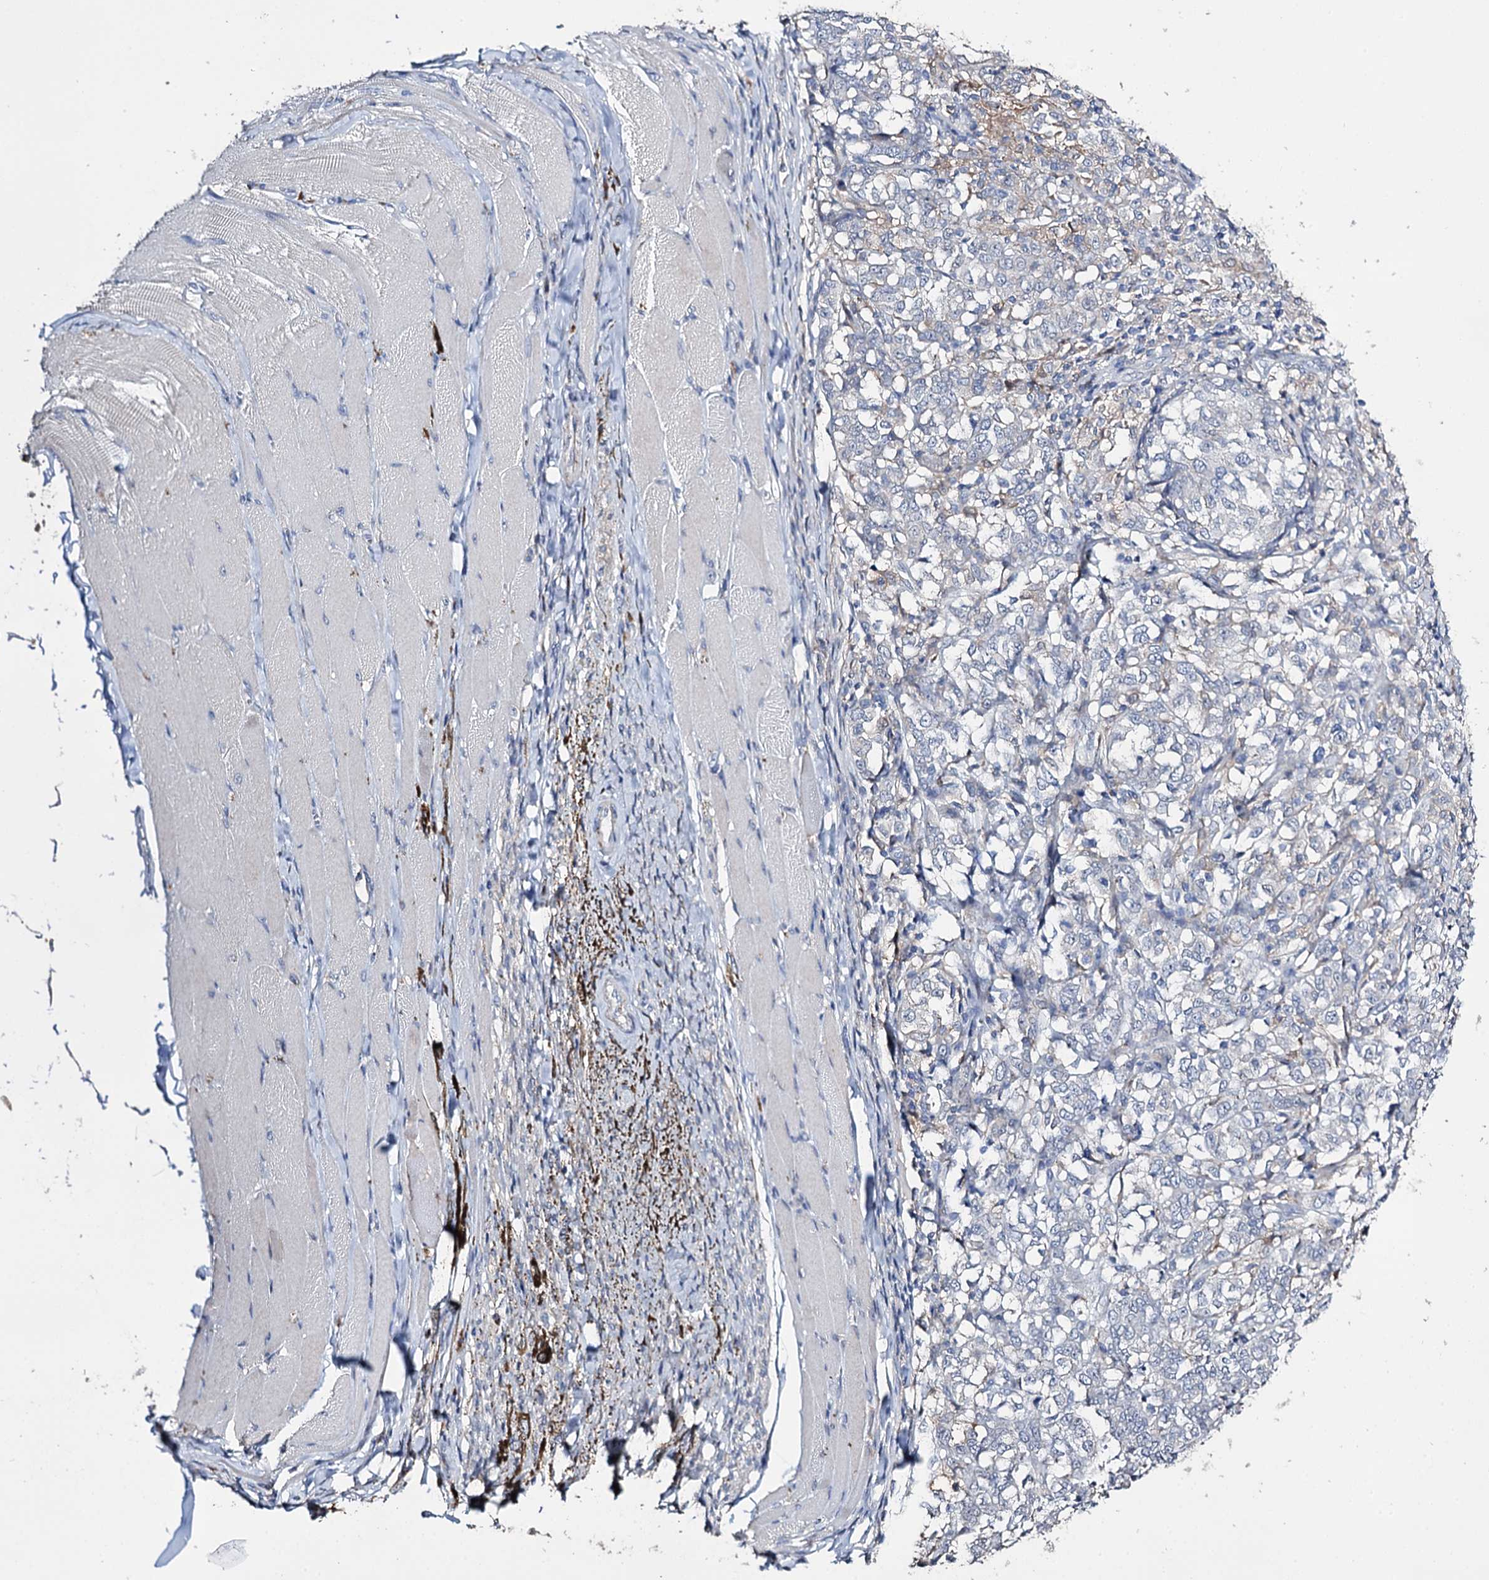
{"staining": {"intensity": "negative", "quantity": "none", "location": "none"}, "tissue": "melanoma", "cell_type": "Tumor cells", "image_type": "cancer", "snomed": [{"axis": "morphology", "description": "Malignant melanoma, NOS"}, {"axis": "topography", "description": "Skin"}], "caption": "The immunohistochemistry (IHC) photomicrograph has no significant positivity in tumor cells of malignant melanoma tissue.", "gene": "DNAH6", "patient": {"sex": "female", "age": 72}}